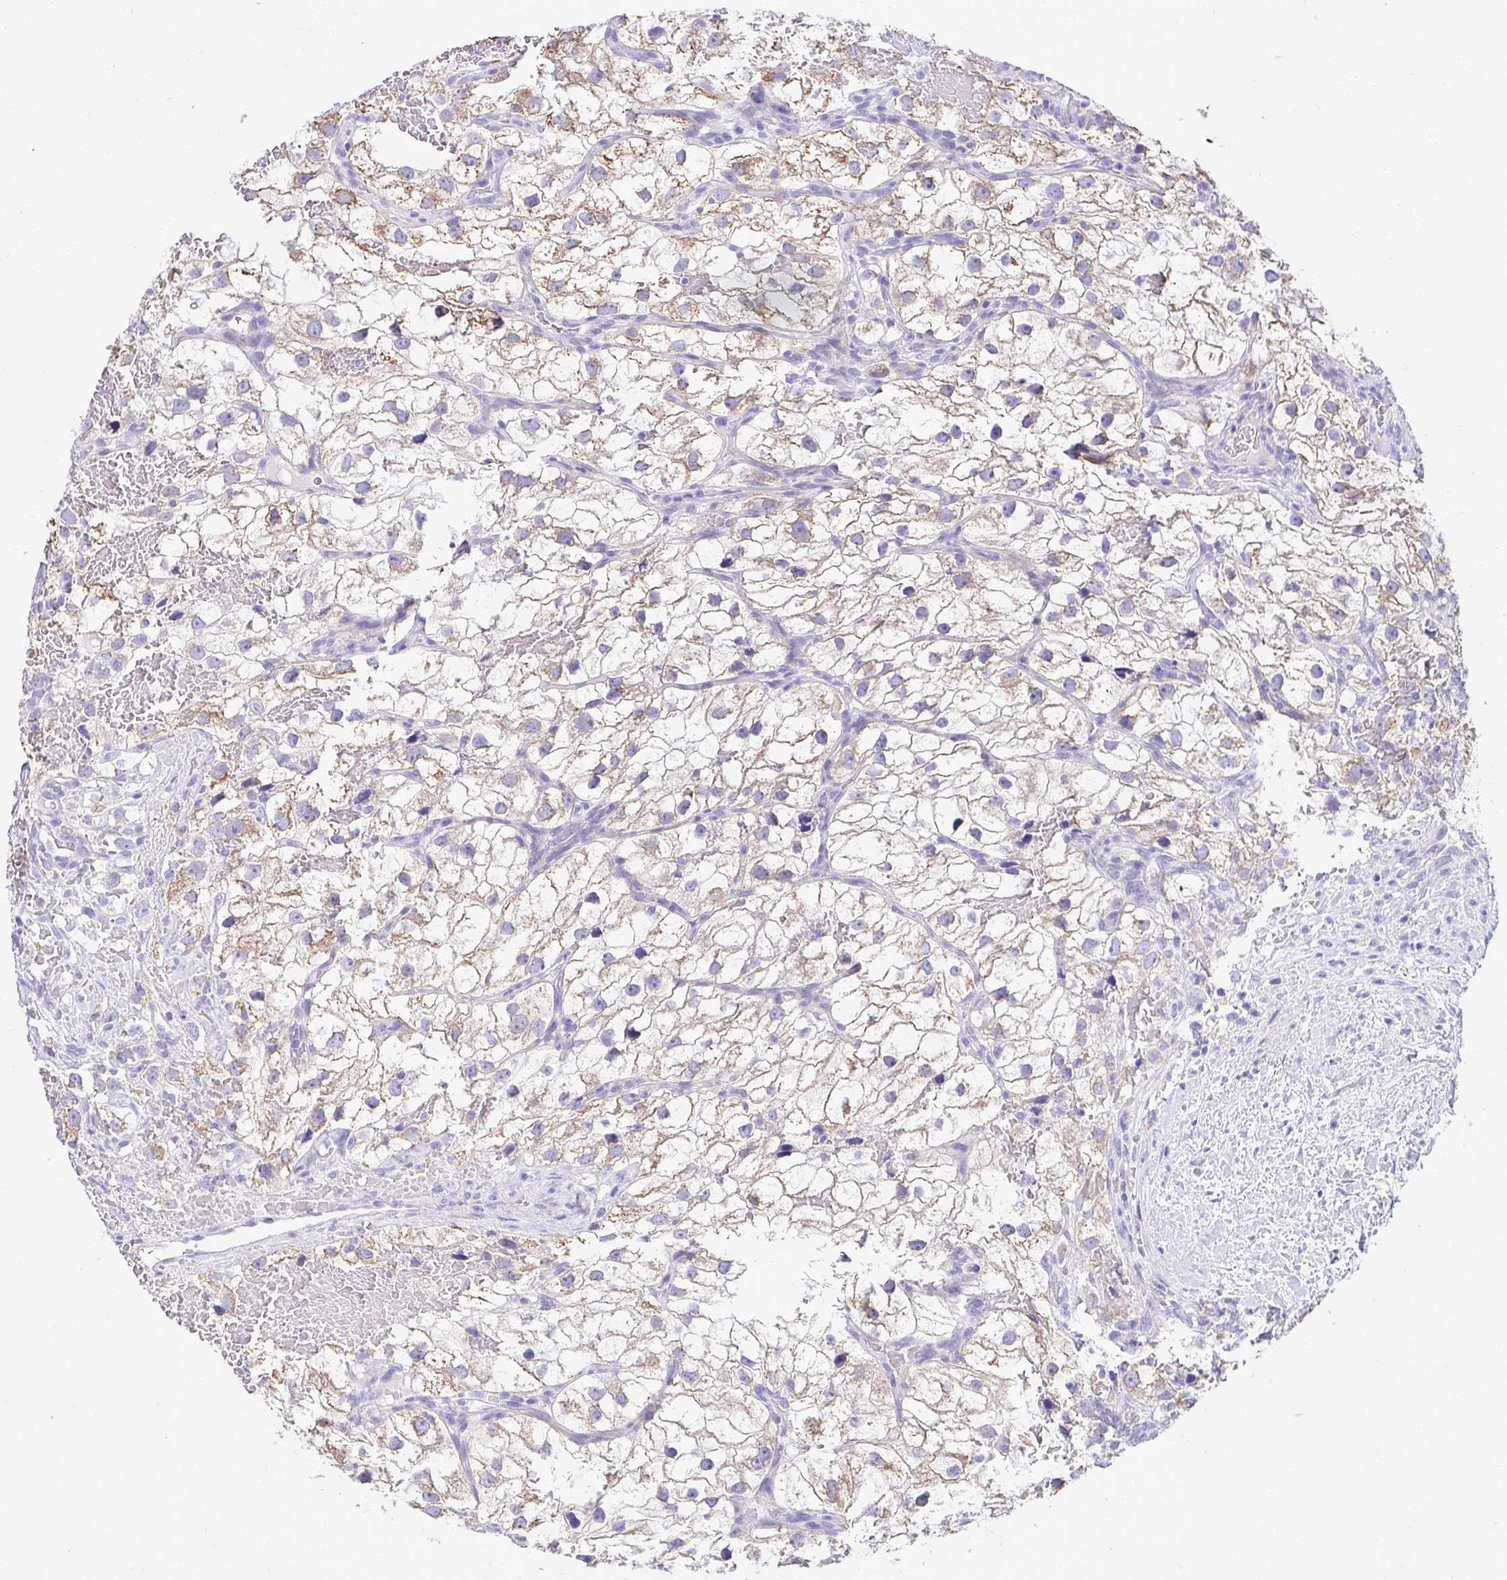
{"staining": {"intensity": "weak", "quantity": ">75%", "location": "cytoplasmic/membranous"}, "tissue": "renal cancer", "cell_type": "Tumor cells", "image_type": "cancer", "snomed": [{"axis": "morphology", "description": "Adenocarcinoma, NOS"}, {"axis": "topography", "description": "Kidney"}], "caption": "Renal cancer stained for a protein (brown) displays weak cytoplasmic/membranous positive positivity in about >75% of tumor cells.", "gene": "AIG1", "patient": {"sex": "male", "age": 59}}